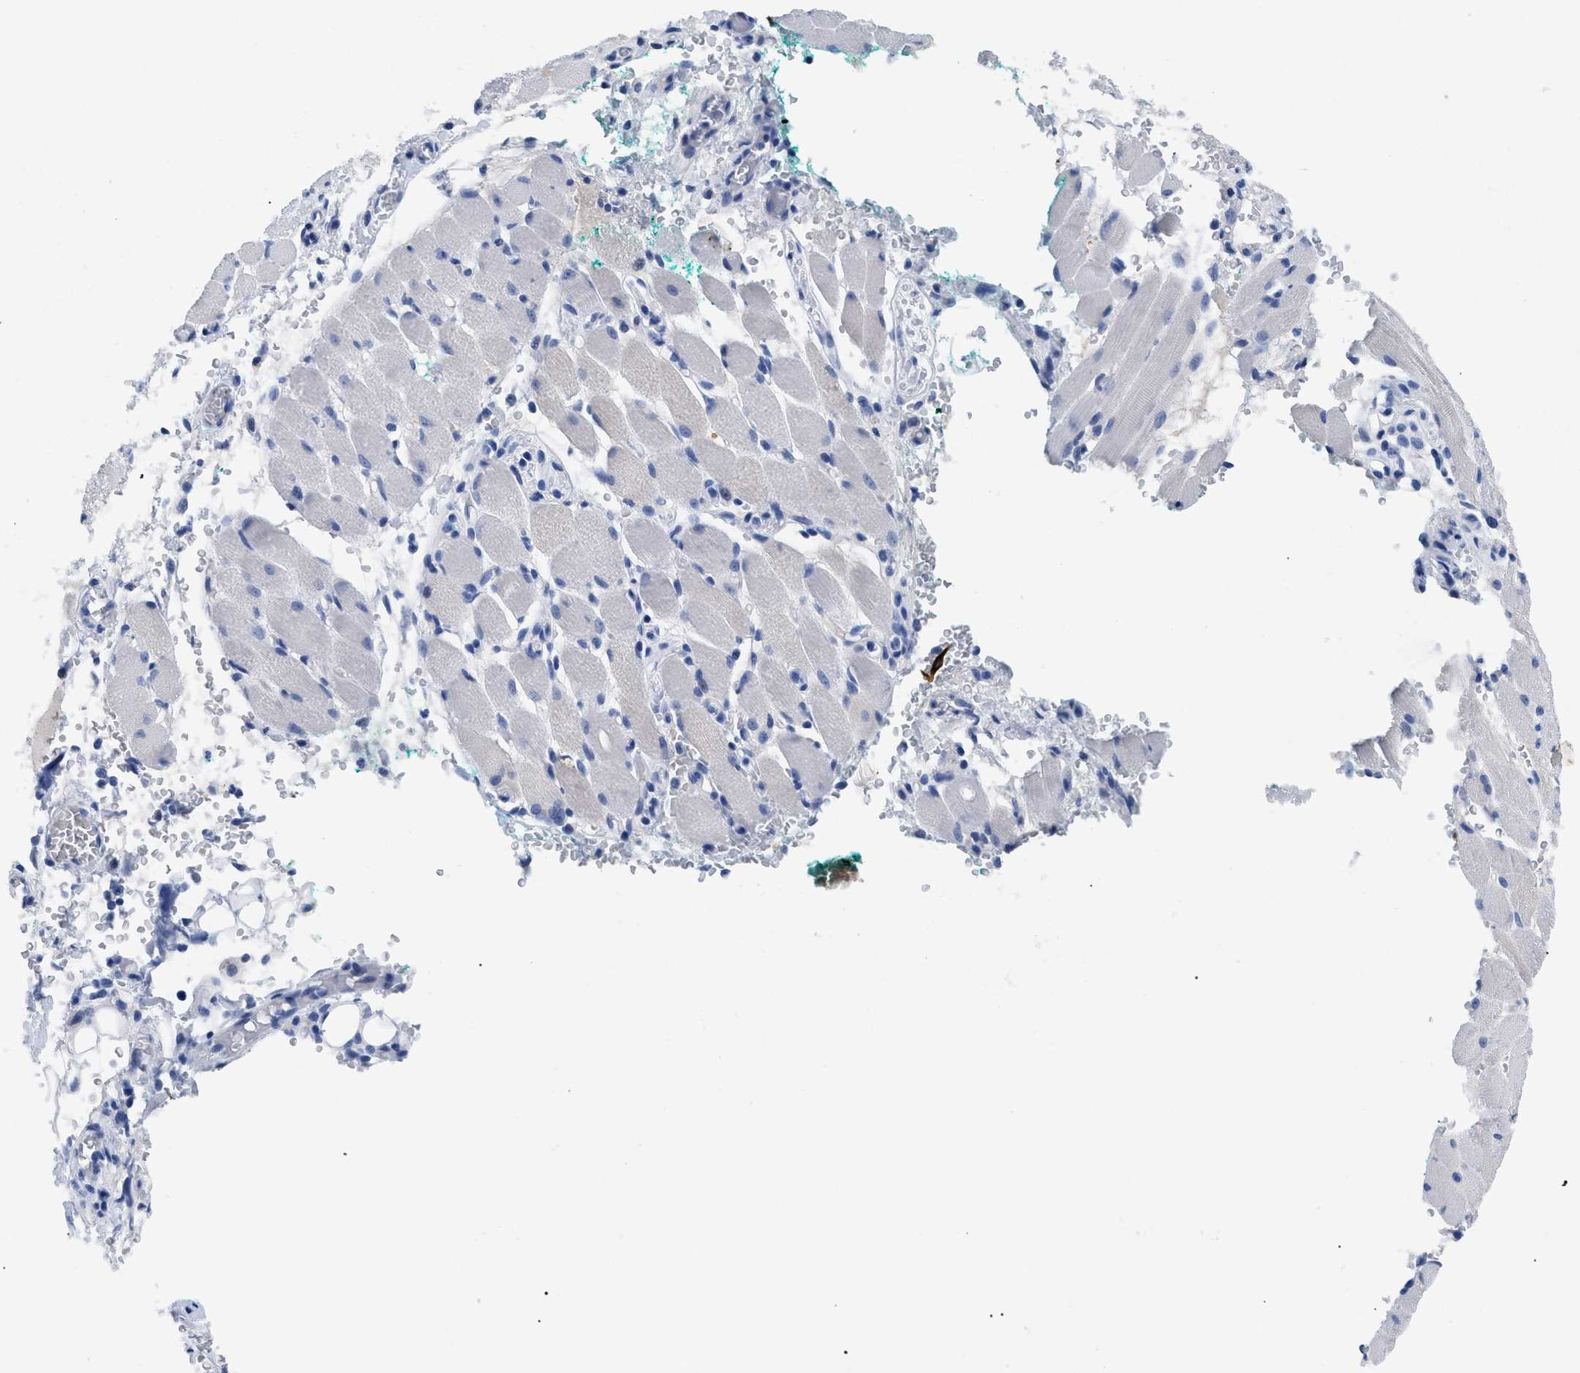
{"staining": {"intensity": "negative", "quantity": "none", "location": "none"}, "tissue": "adipose tissue", "cell_type": "Adipocytes", "image_type": "normal", "snomed": [{"axis": "morphology", "description": "Squamous cell carcinoma, NOS"}, {"axis": "topography", "description": "Oral tissue"}, {"axis": "topography", "description": "Head-Neck"}], "caption": "This is an immunohistochemistry (IHC) histopathology image of benign human adipose tissue. There is no staining in adipocytes.", "gene": "TMEM68", "patient": {"sex": "female", "age": 50}}